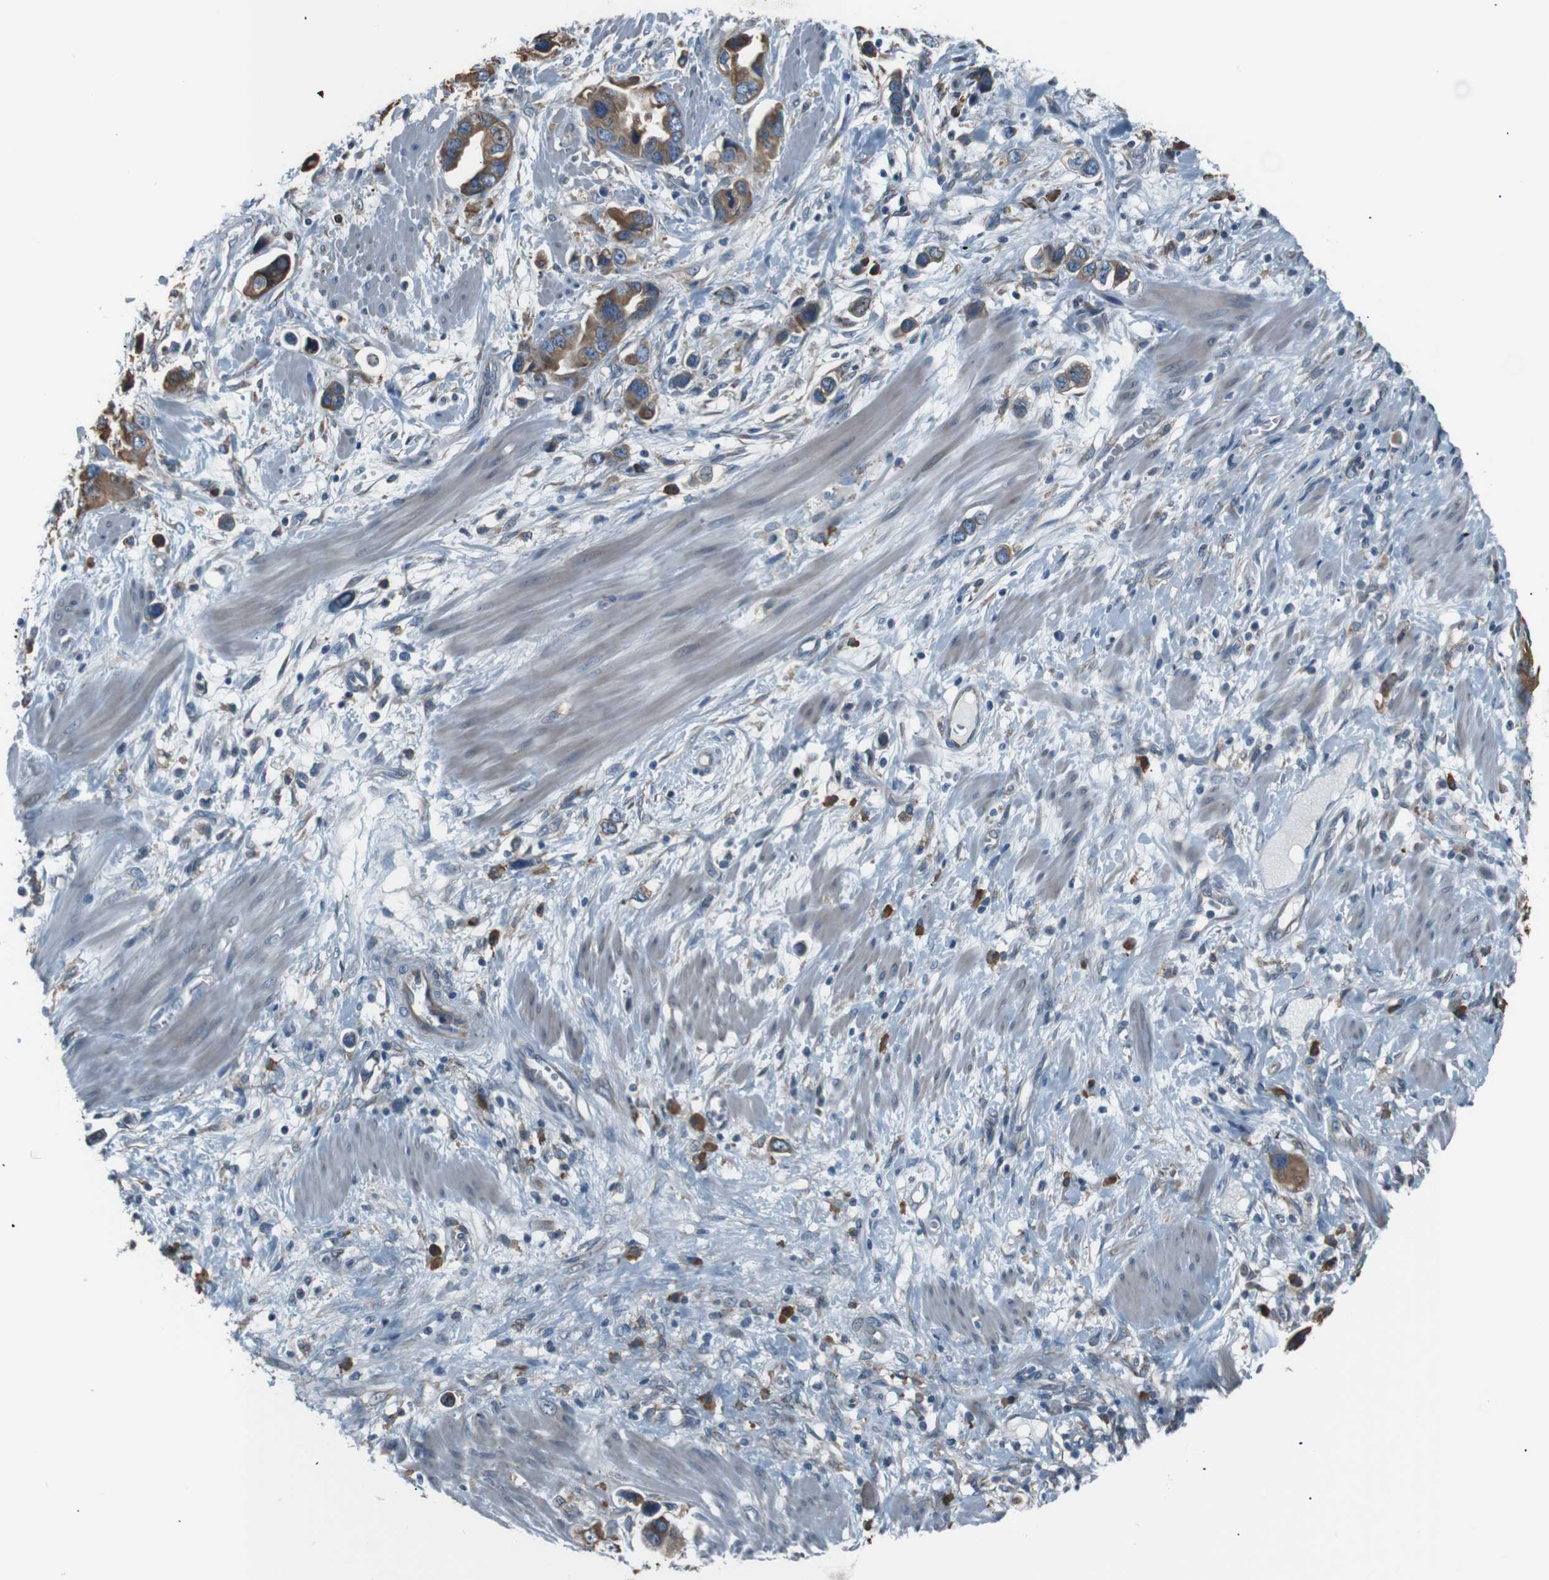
{"staining": {"intensity": "moderate", "quantity": ">75%", "location": "cytoplasmic/membranous"}, "tissue": "stomach cancer", "cell_type": "Tumor cells", "image_type": "cancer", "snomed": [{"axis": "morphology", "description": "Adenocarcinoma, NOS"}, {"axis": "topography", "description": "Stomach, lower"}], "caption": "Moderate cytoplasmic/membranous staining for a protein is appreciated in about >75% of tumor cells of stomach cancer using immunohistochemistry.", "gene": "SIGMAR1", "patient": {"sex": "female", "age": 93}}